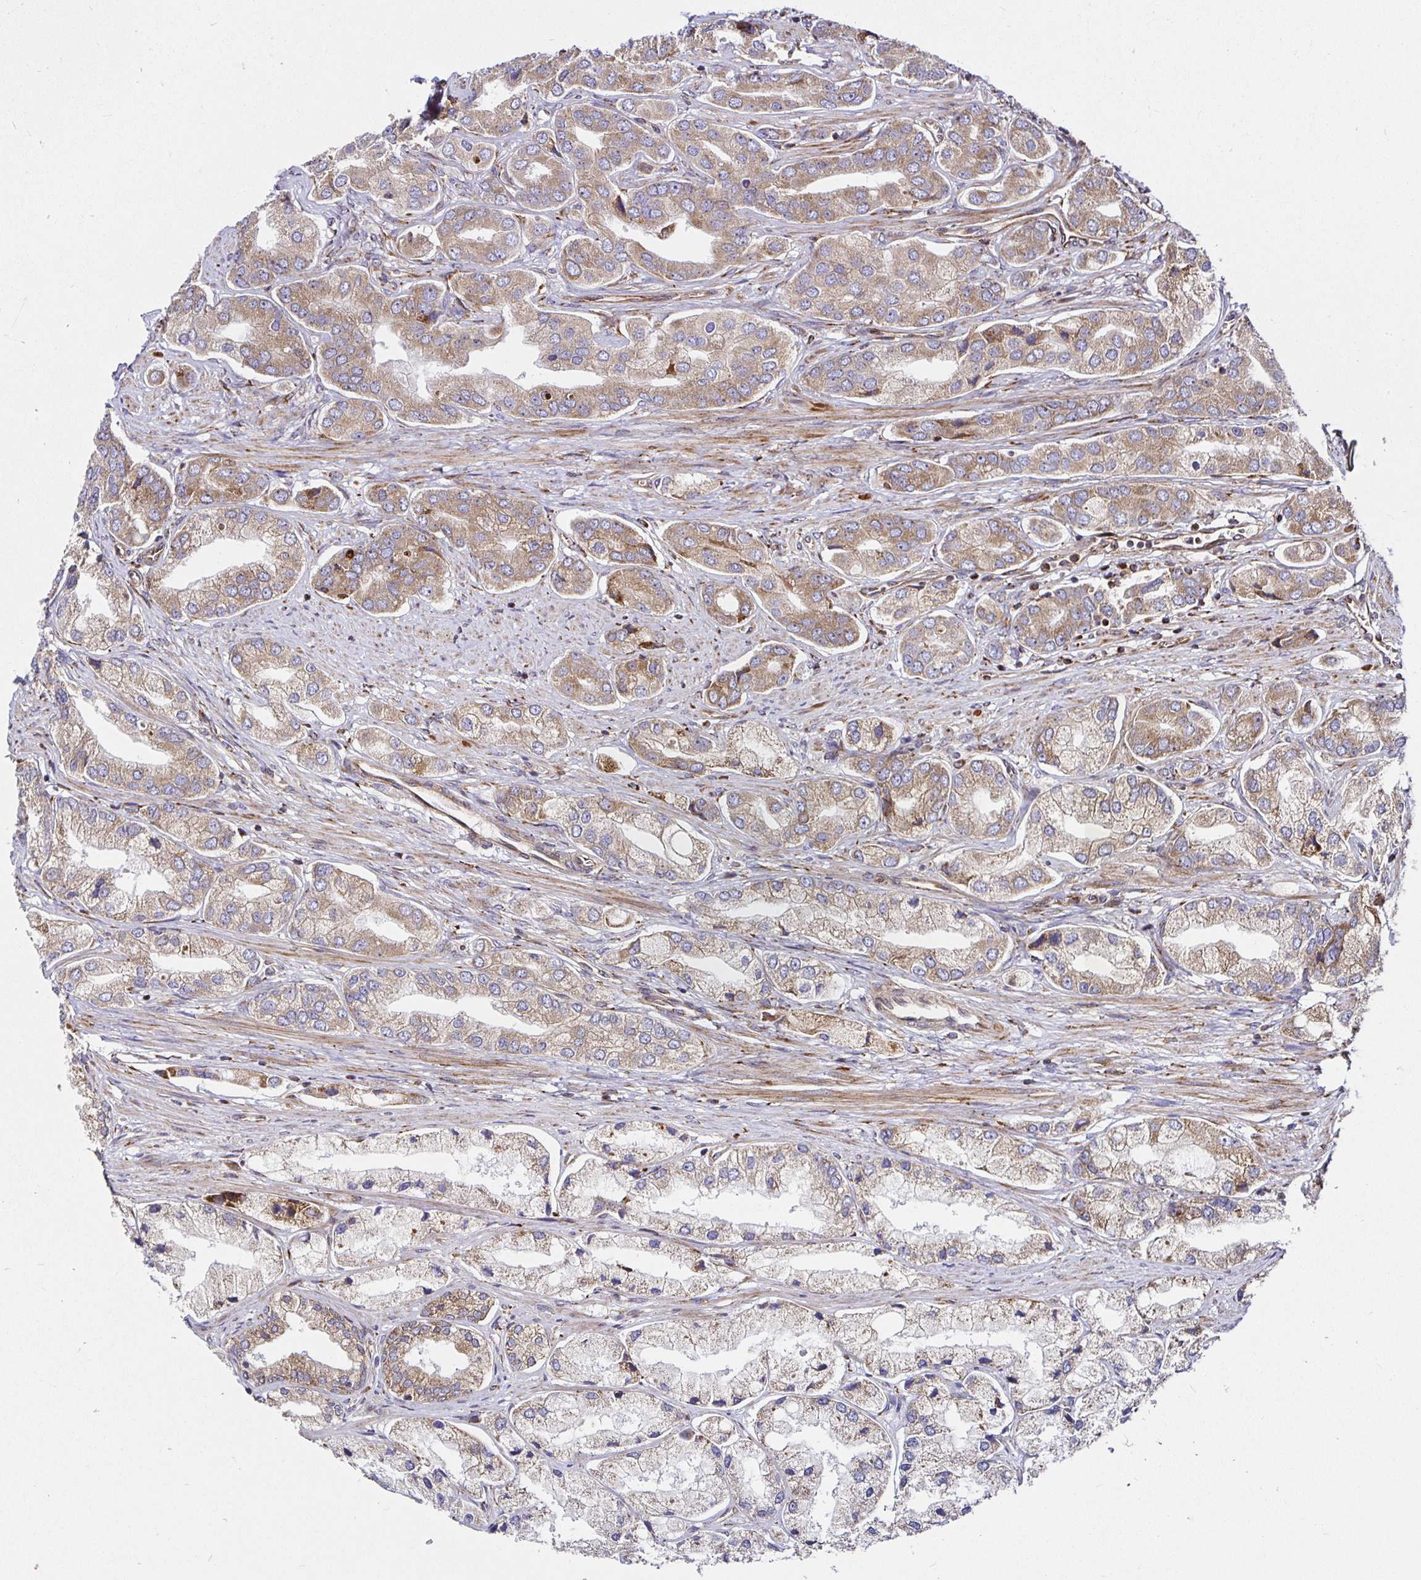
{"staining": {"intensity": "moderate", "quantity": ">75%", "location": "cytoplasmic/membranous"}, "tissue": "prostate cancer", "cell_type": "Tumor cells", "image_type": "cancer", "snomed": [{"axis": "morphology", "description": "Adenocarcinoma, Low grade"}, {"axis": "topography", "description": "Prostate"}], "caption": "Brown immunohistochemical staining in prostate adenocarcinoma (low-grade) reveals moderate cytoplasmic/membranous staining in about >75% of tumor cells. (IHC, brightfield microscopy, high magnification).", "gene": "SMYD3", "patient": {"sex": "male", "age": 69}}